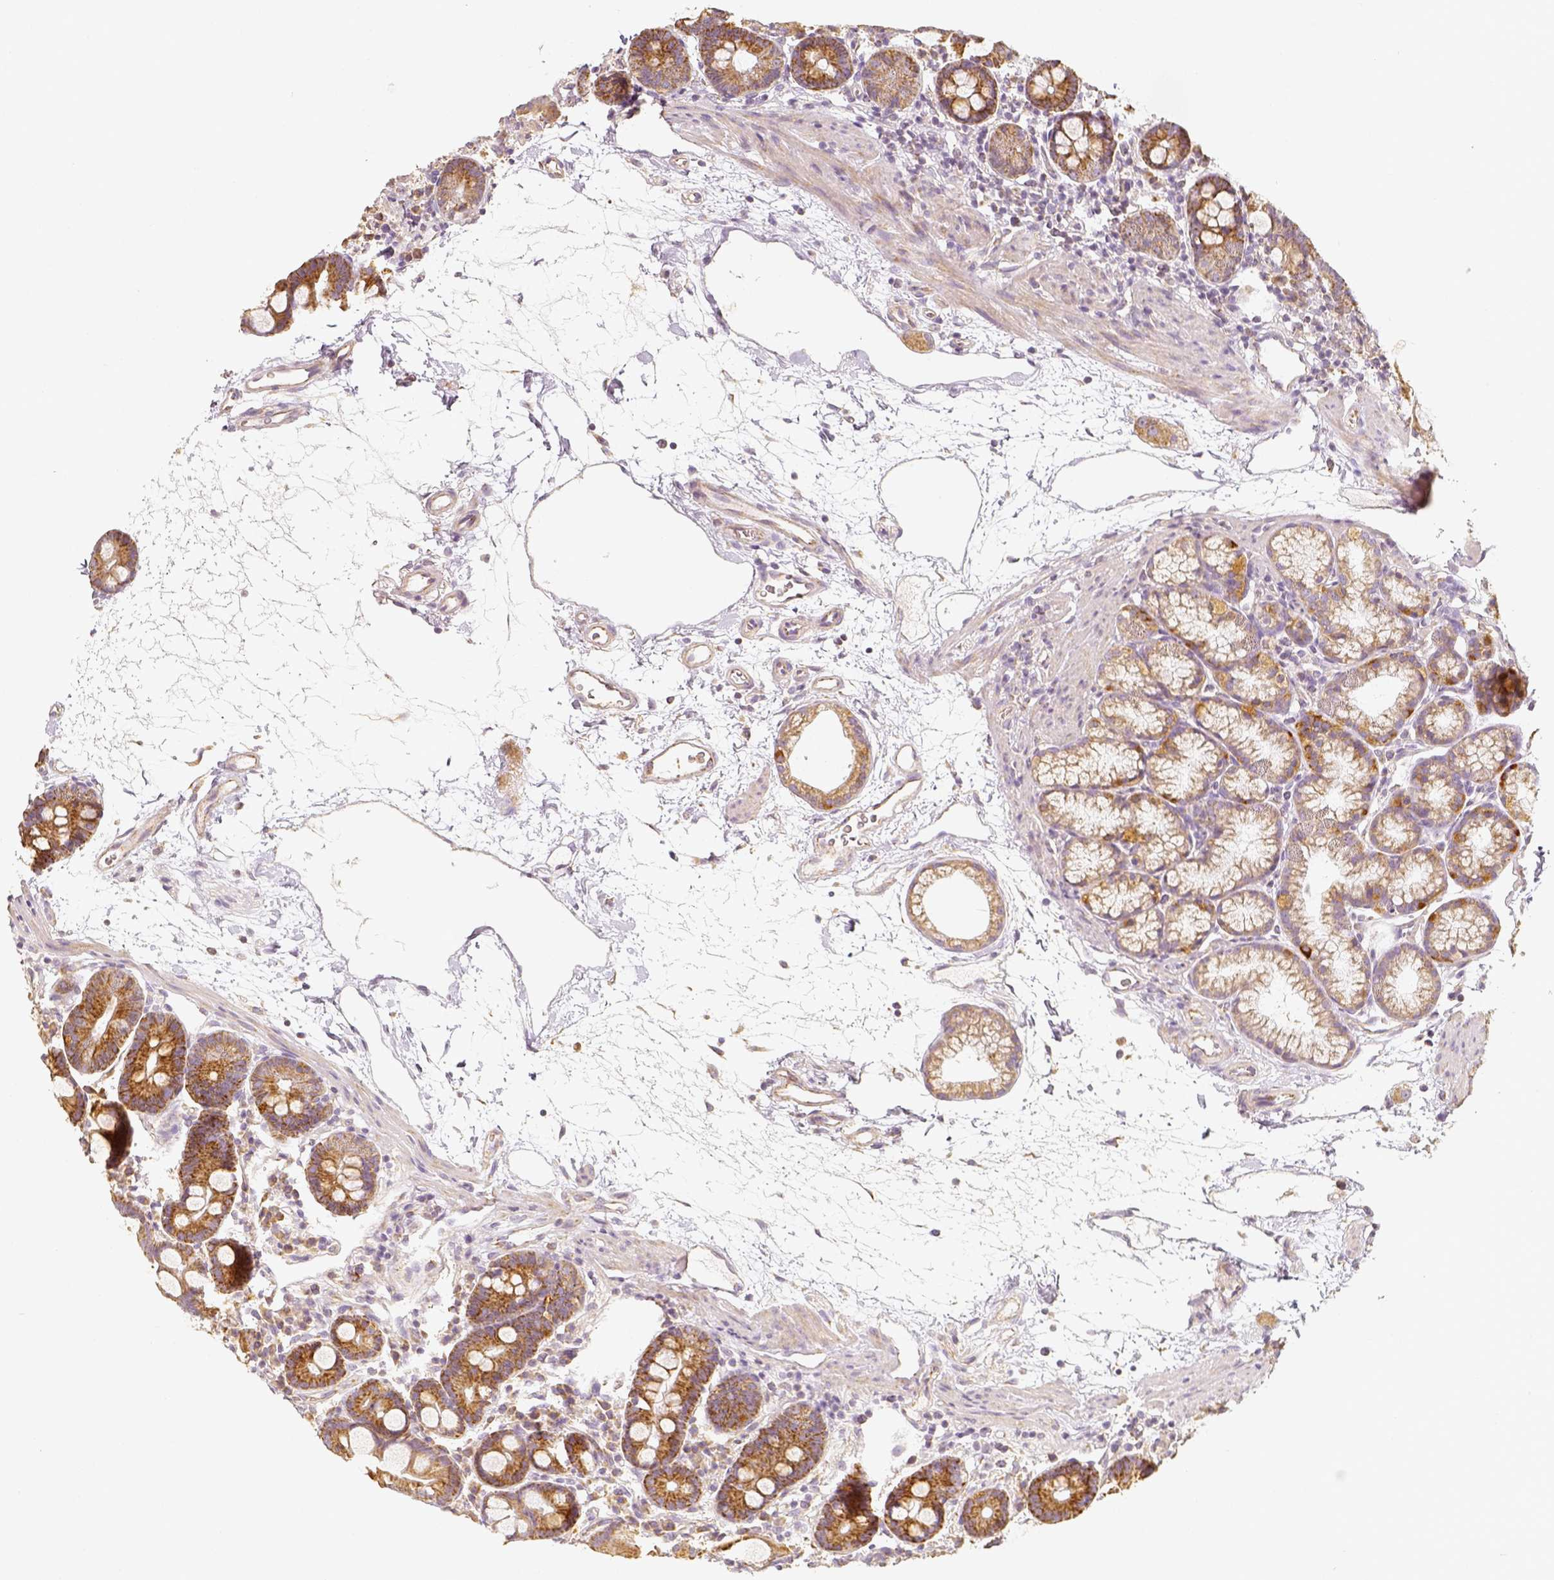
{"staining": {"intensity": "moderate", "quantity": ">75%", "location": "cytoplasmic/membranous"}, "tissue": "duodenum", "cell_type": "Glandular cells", "image_type": "normal", "snomed": [{"axis": "morphology", "description": "Normal tissue, NOS"}, {"axis": "topography", "description": "Pancreas"}, {"axis": "topography", "description": "Duodenum"}], "caption": "Moderate cytoplasmic/membranous staining is seen in approximately >75% of glandular cells in benign duodenum.", "gene": "PGAM5", "patient": {"sex": "male", "age": 59}}